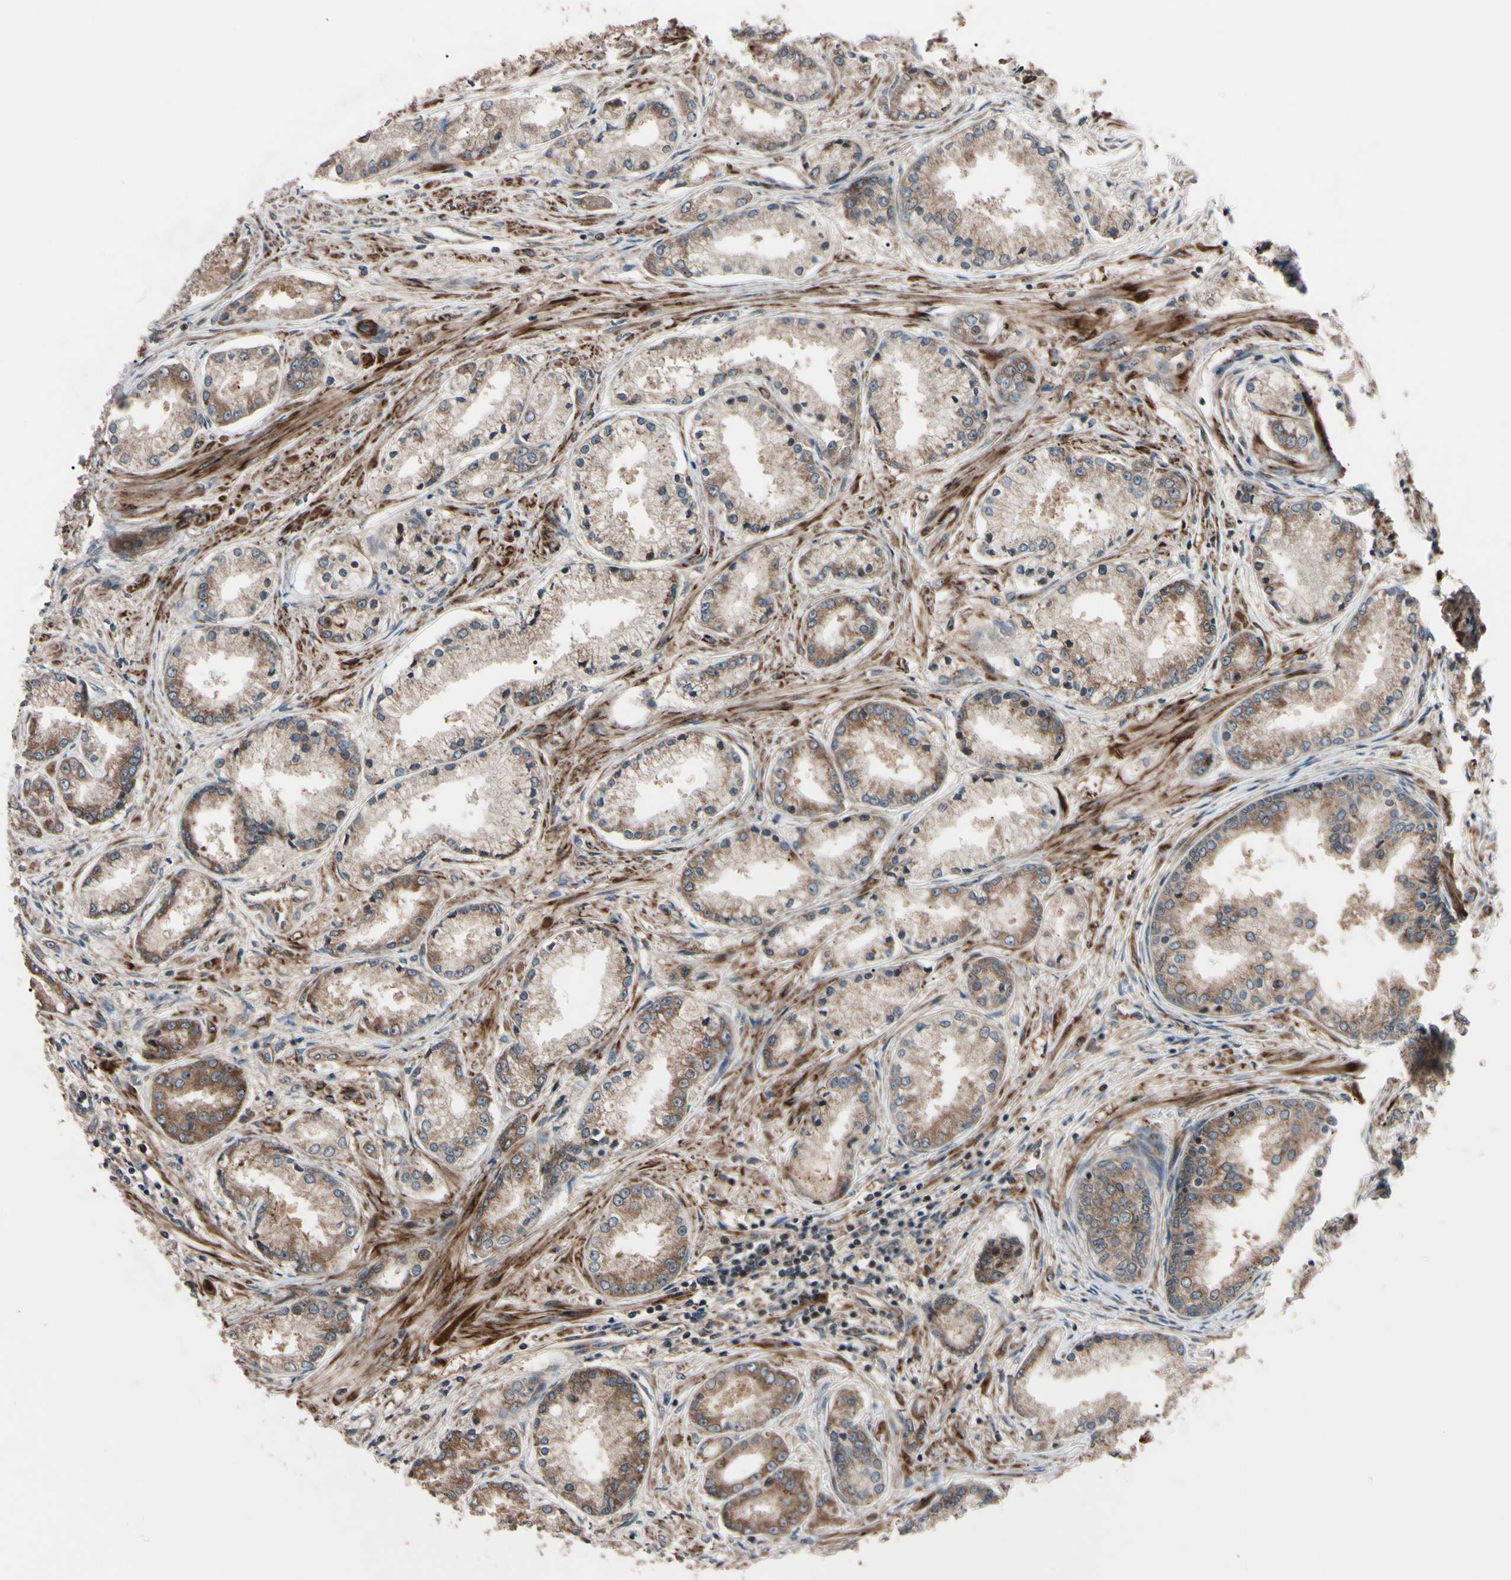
{"staining": {"intensity": "moderate", "quantity": ">75%", "location": "cytoplasmic/membranous"}, "tissue": "prostate cancer", "cell_type": "Tumor cells", "image_type": "cancer", "snomed": [{"axis": "morphology", "description": "Adenocarcinoma, High grade"}, {"axis": "topography", "description": "Prostate"}], "caption": "Prostate cancer (high-grade adenocarcinoma) tissue reveals moderate cytoplasmic/membranous staining in about >75% of tumor cells, visualized by immunohistochemistry.", "gene": "GUCY1B1", "patient": {"sex": "male", "age": 59}}